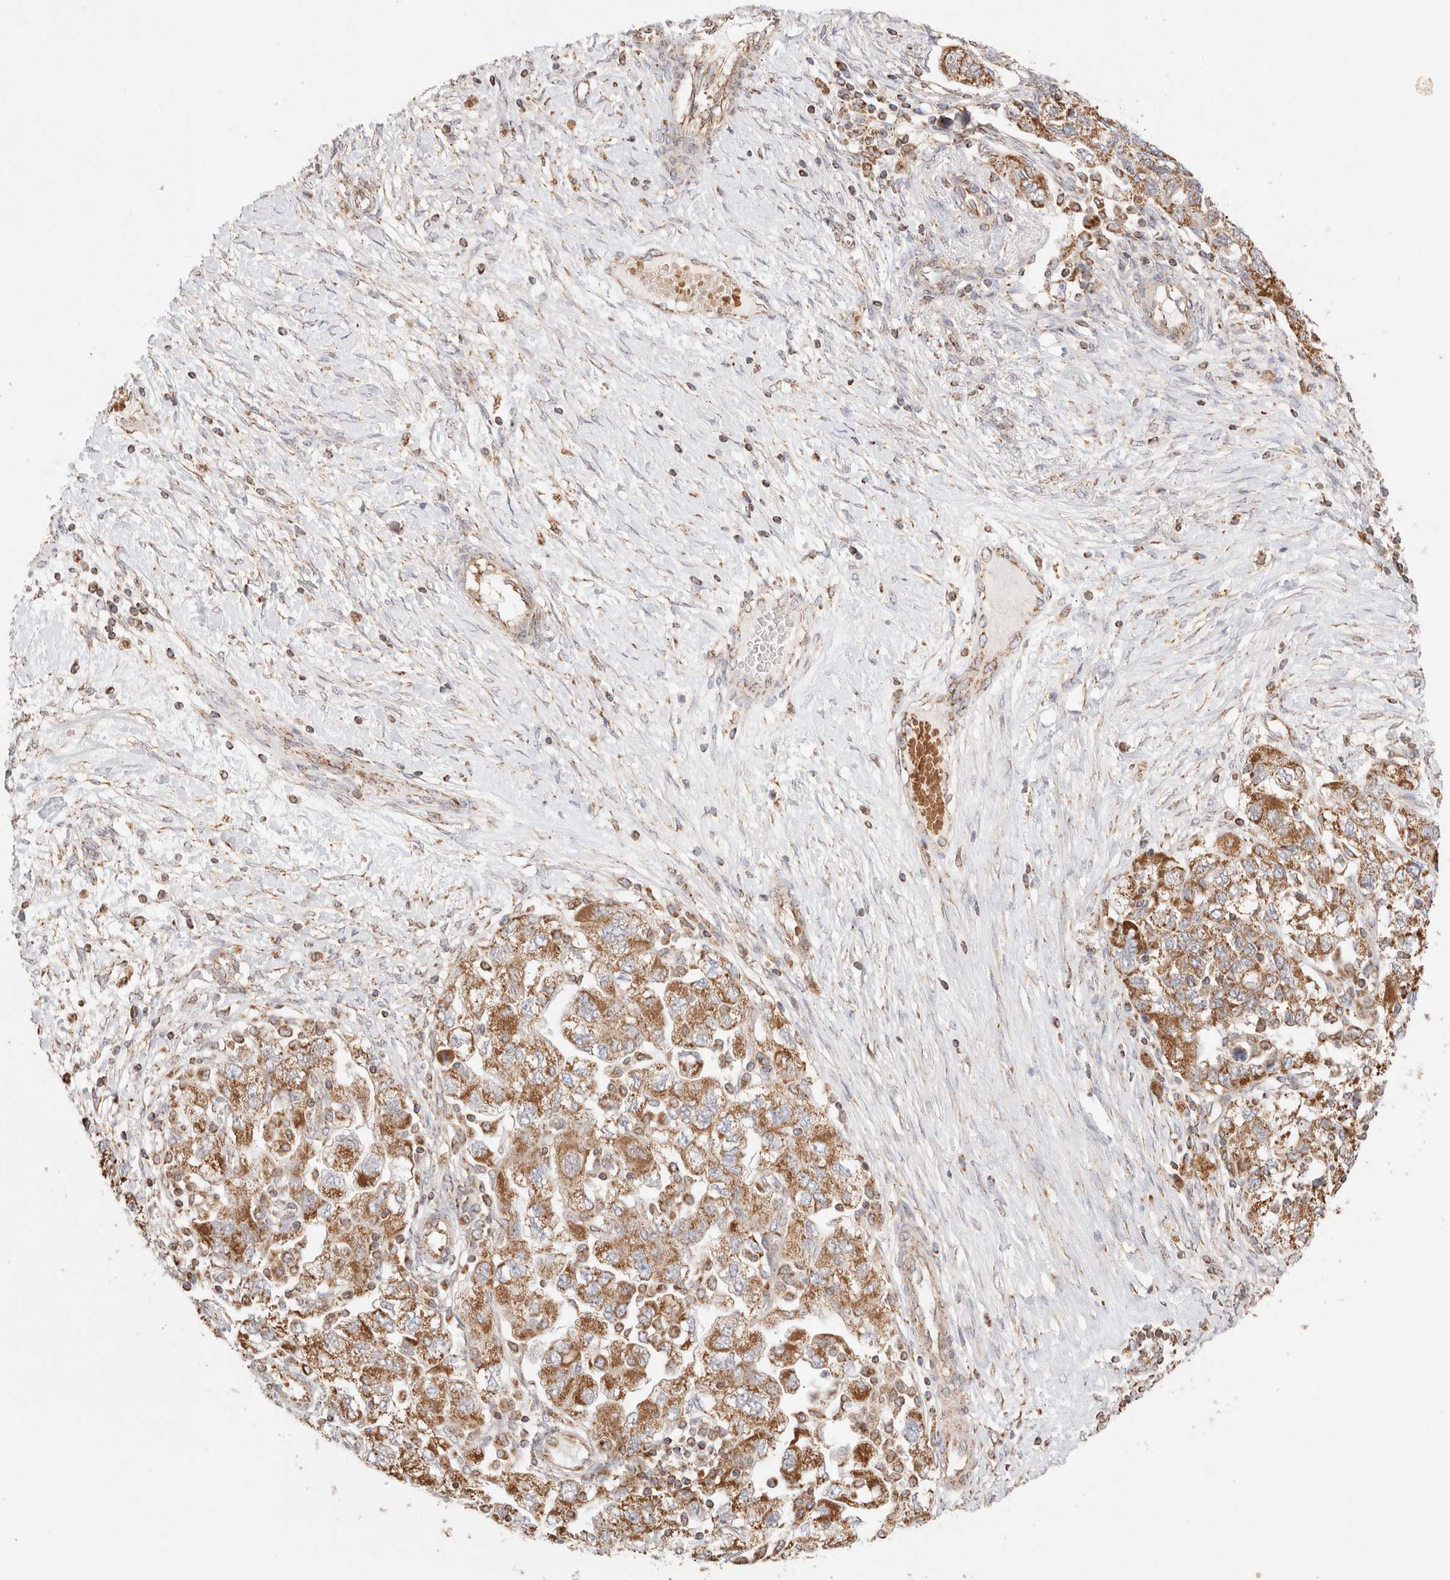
{"staining": {"intensity": "moderate", "quantity": ">75%", "location": "cytoplasmic/membranous"}, "tissue": "ovarian cancer", "cell_type": "Tumor cells", "image_type": "cancer", "snomed": [{"axis": "morphology", "description": "Carcinoma, NOS"}, {"axis": "morphology", "description": "Cystadenocarcinoma, serous, NOS"}, {"axis": "topography", "description": "Ovary"}], "caption": "Ovarian cancer stained with IHC demonstrates moderate cytoplasmic/membranous staining in about >75% of tumor cells. (DAB IHC with brightfield microscopy, high magnification).", "gene": "TMPPE", "patient": {"sex": "female", "age": 69}}